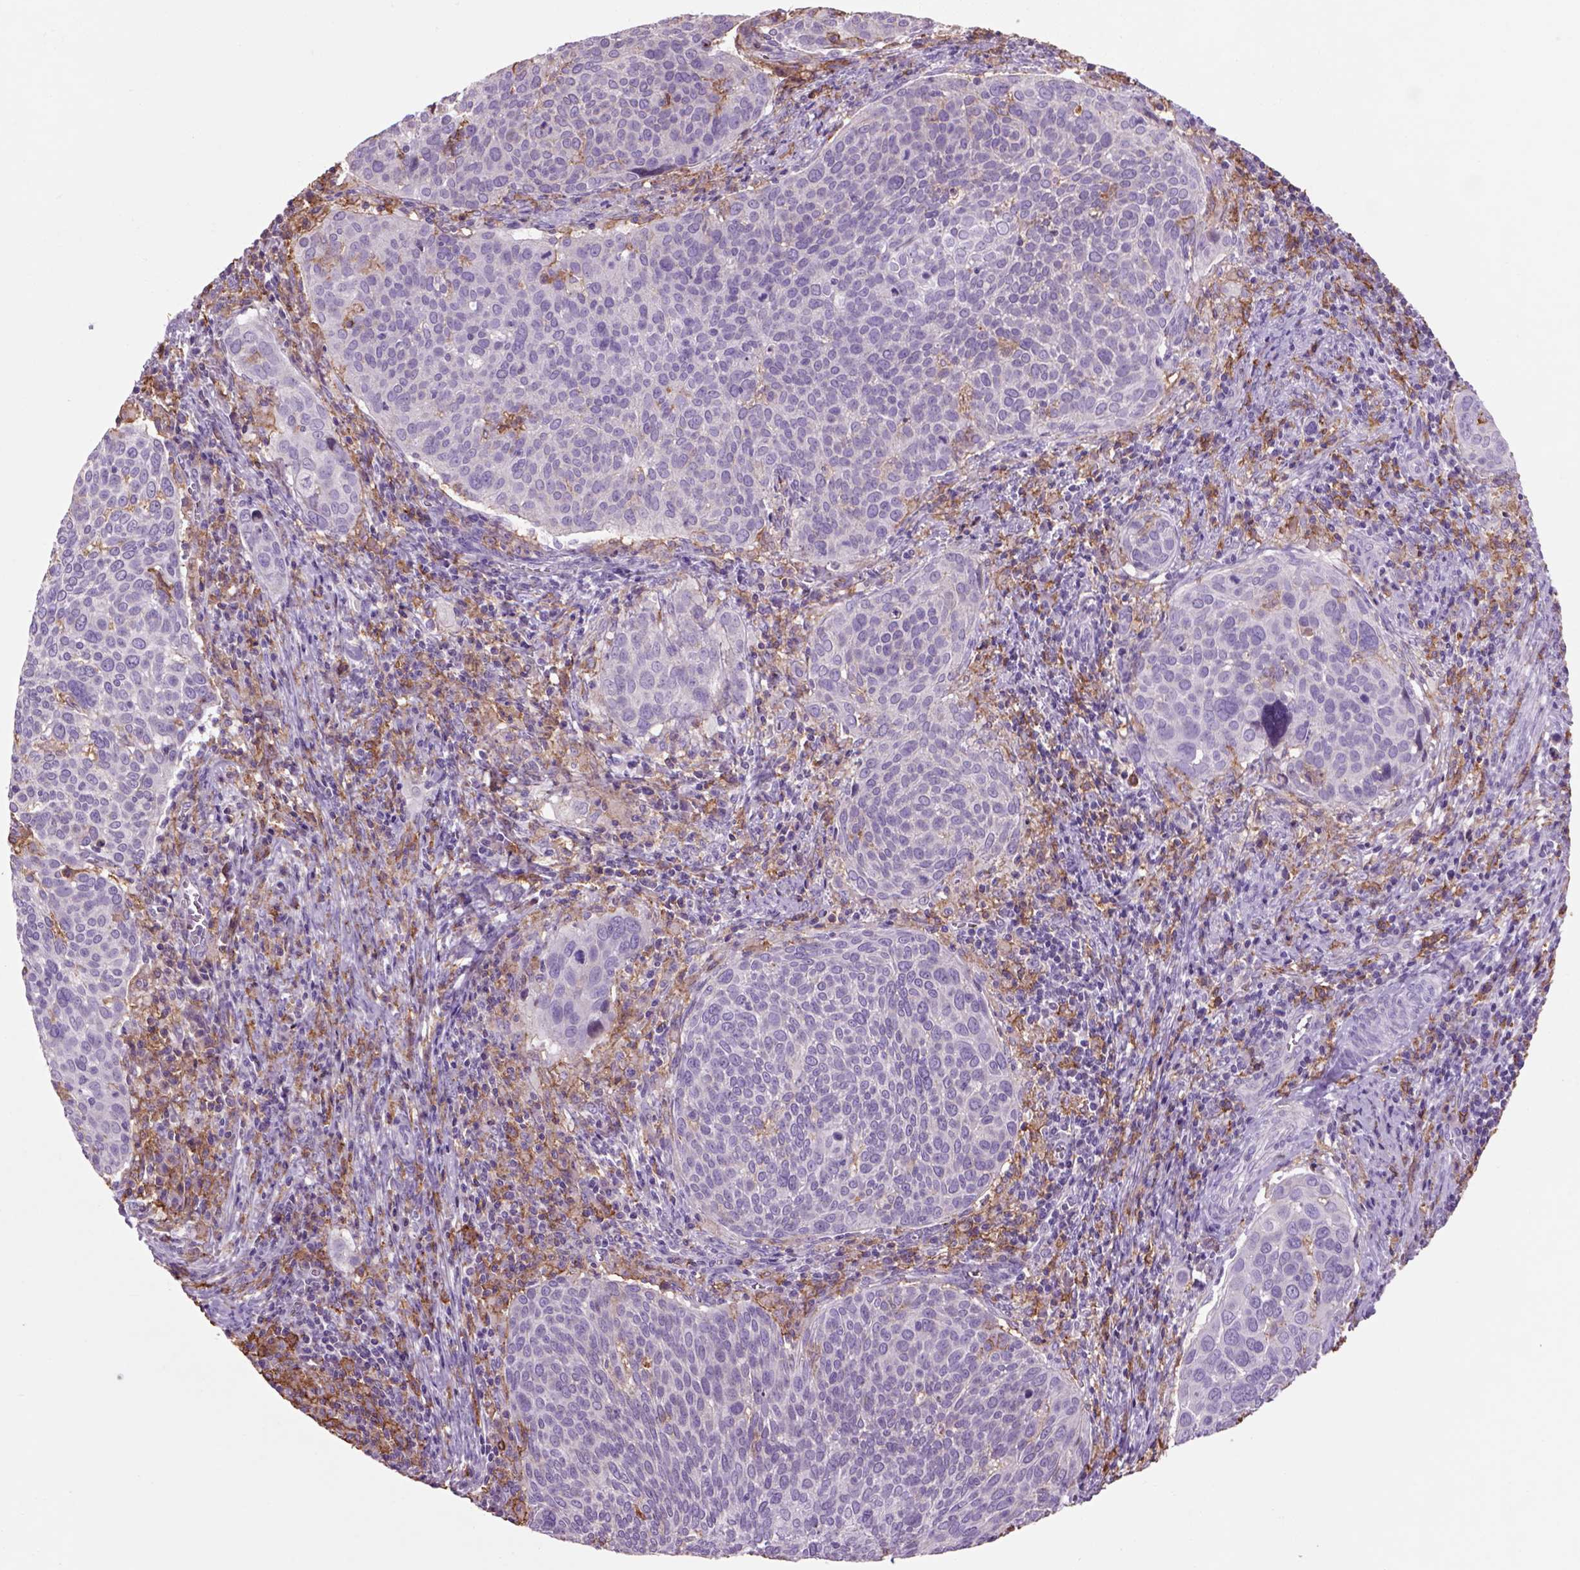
{"staining": {"intensity": "negative", "quantity": "none", "location": "none"}, "tissue": "cervical cancer", "cell_type": "Tumor cells", "image_type": "cancer", "snomed": [{"axis": "morphology", "description": "Squamous cell carcinoma, NOS"}, {"axis": "topography", "description": "Cervix"}], "caption": "Human cervical cancer stained for a protein using immunohistochemistry (IHC) shows no expression in tumor cells.", "gene": "CD14", "patient": {"sex": "female", "age": 39}}